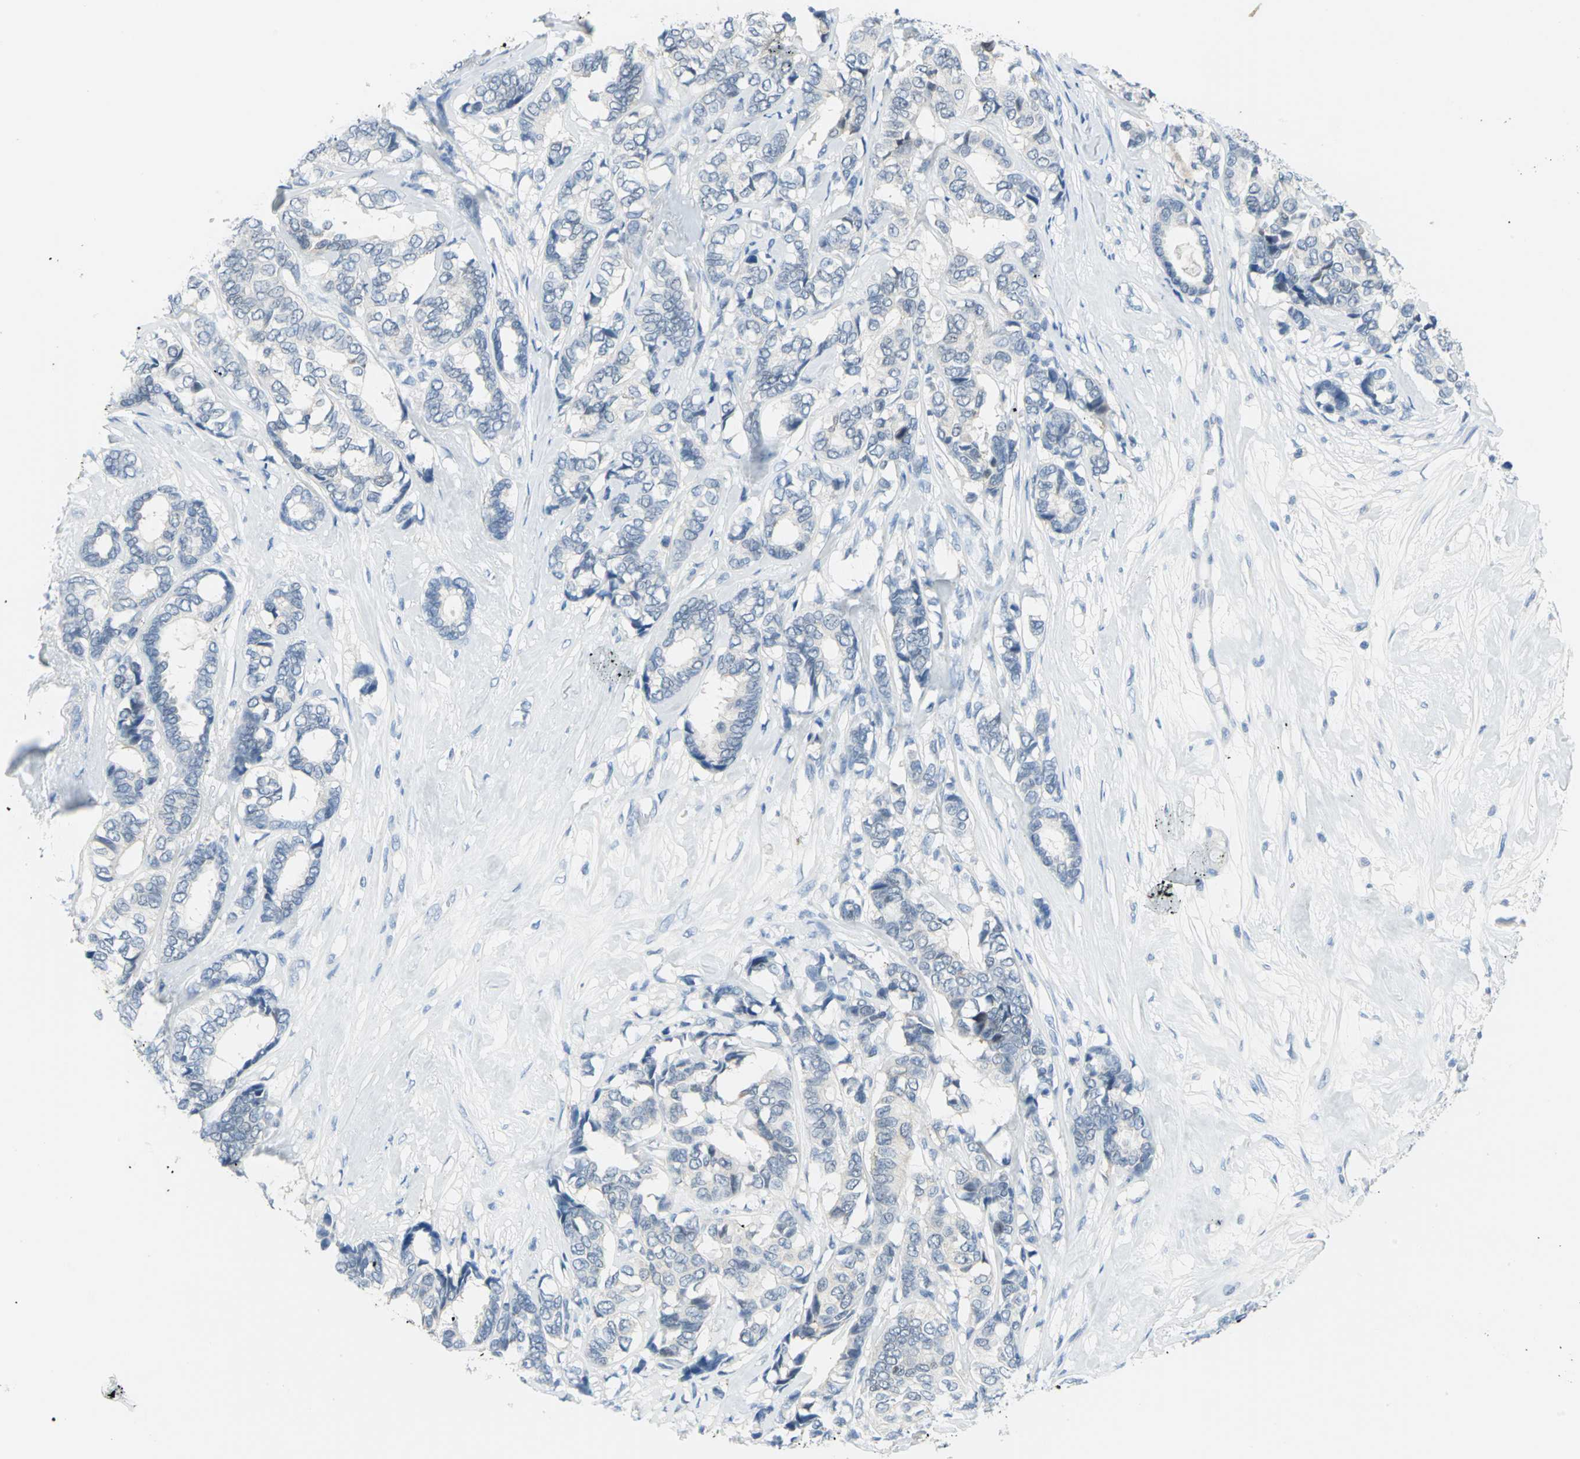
{"staining": {"intensity": "negative", "quantity": "none", "location": "none"}, "tissue": "breast cancer", "cell_type": "Tumor cells", "image_type": "cancer", "snomed": [{"axis": "morphology", "description": "Duct carcinoma"}, {"axis": "topography", "description": "Breast"}], "caption": "Tumor cells are negative for brown protein staining in breast invasive ductal carcinoma.", "gene": "SFN", "patient": {"sex": "female", "age": 87}}